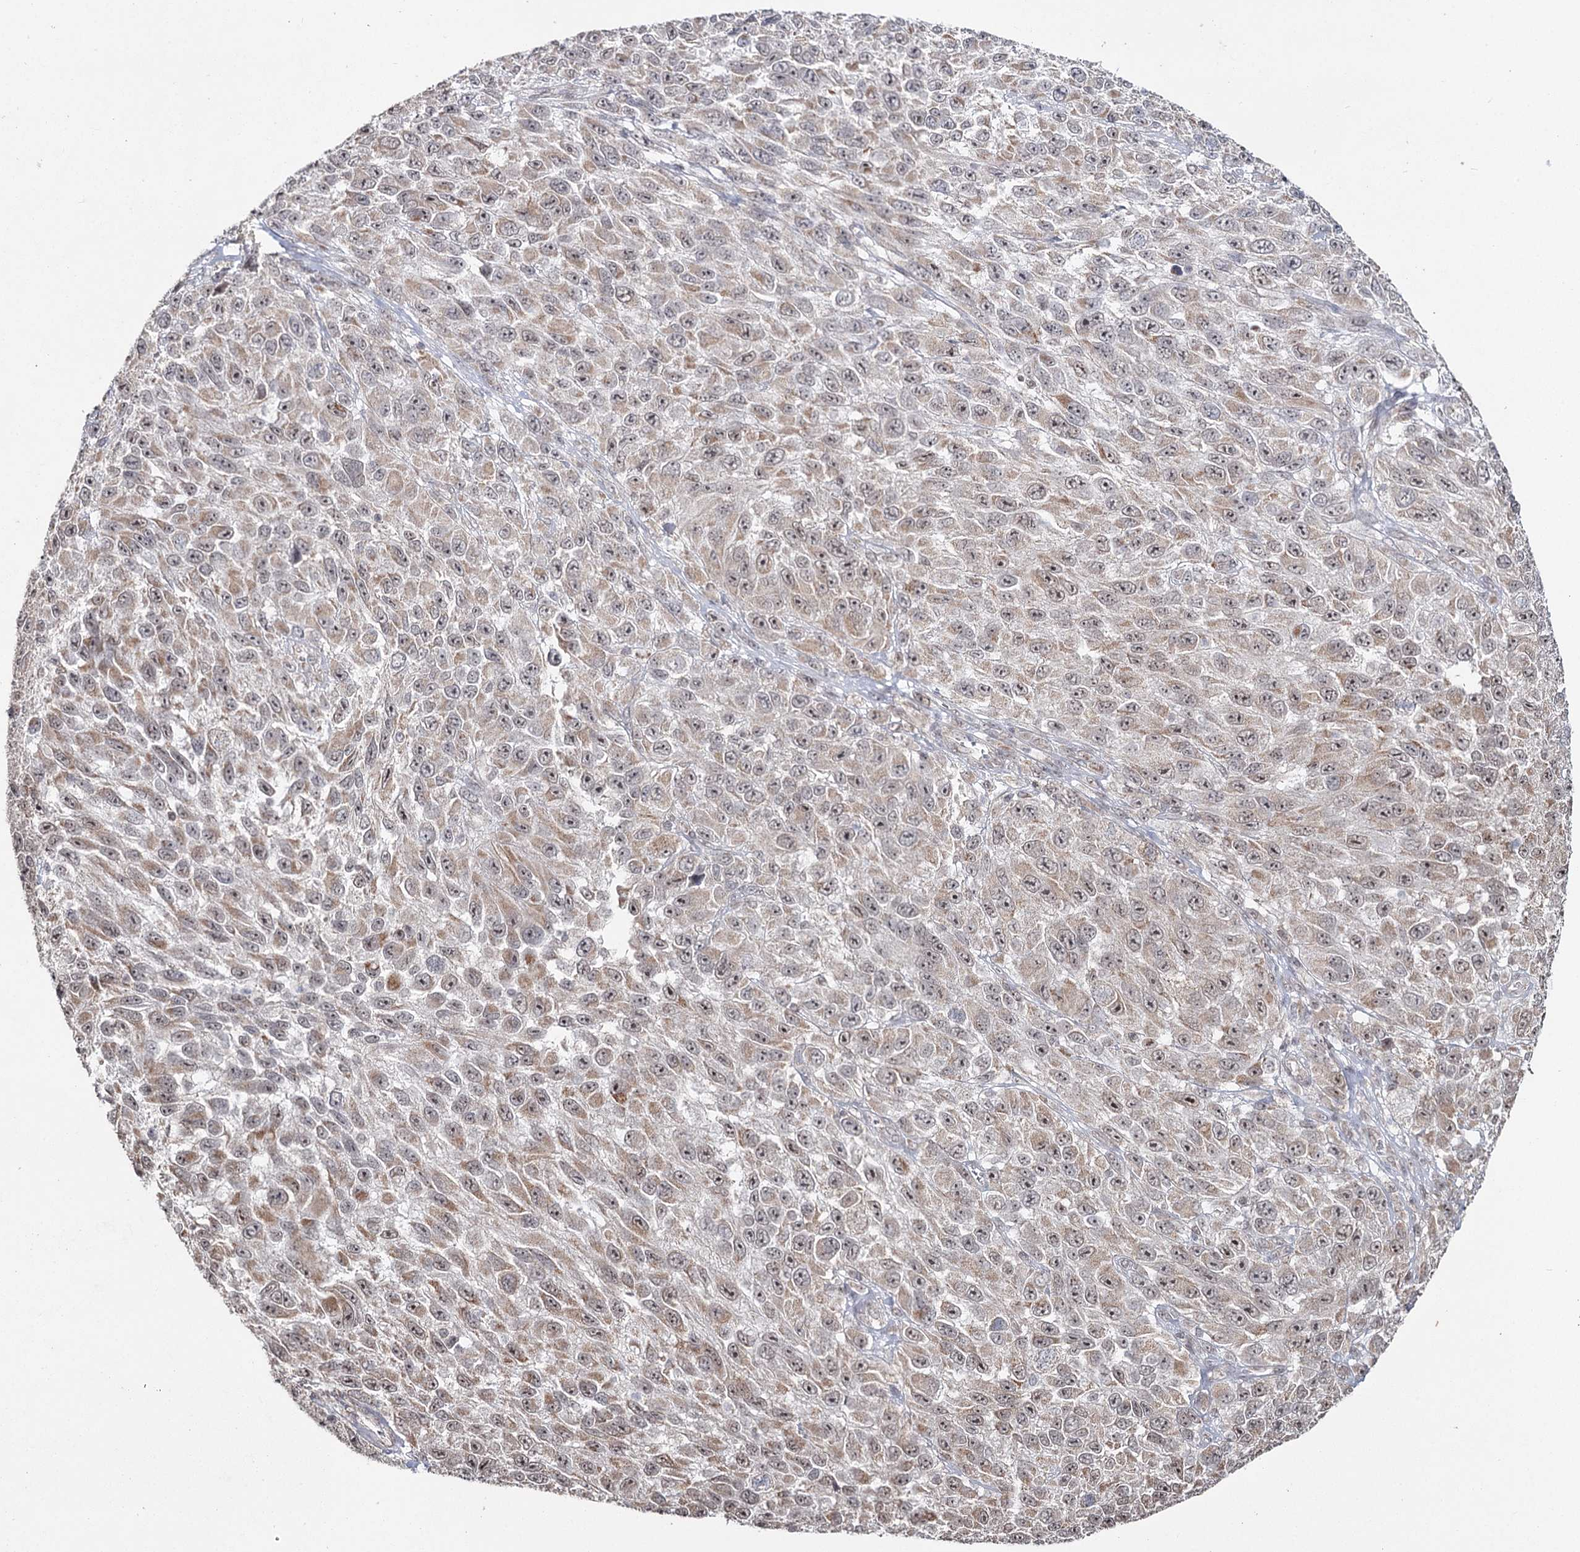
{"staining": {"intensity": "weak", "quantity": ">75%", "location": "cytoplasmic/membranous"}, "tissue": "melanoma", "cell_type": "Tumor cells", "image_type": "cancer", "snomed": [{"axis": "morphology", "description": "Normal tissue, NOS"}, {"axis": "morphology", "description": "Malignant melanoma, NOS"}, {"axis": "topography", "description": "Skin"}], "caption": "Tumor cells reveal low levels of weak cytoplasmic/membranous expression in about >75% of cells in human malignant melanoma. (DAB IHC with brightfield microscopy, high magnification).", "gene": "PDHX", "patient": {"sex": "female", "age": 96}}